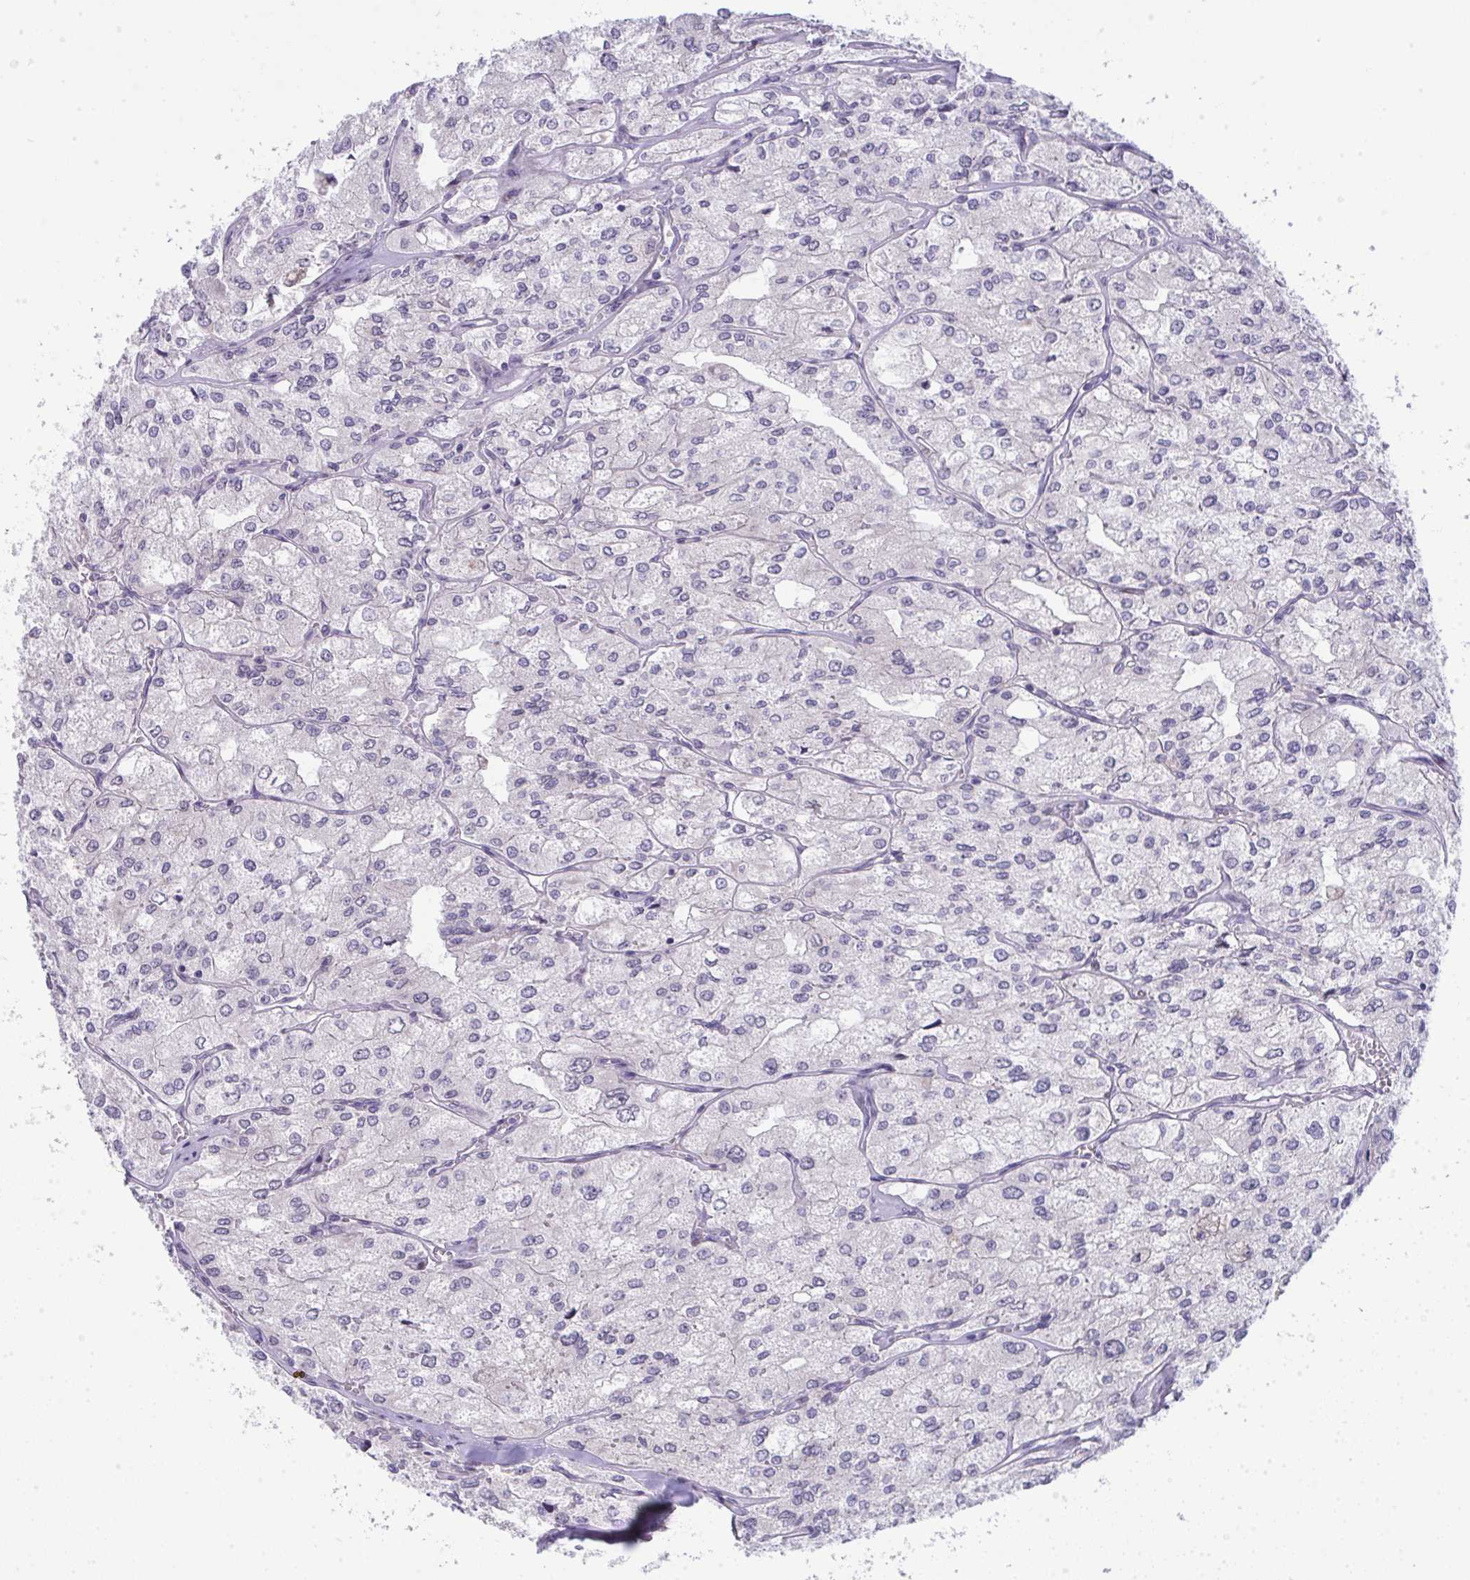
{"staining": {"intensity": "negative", "quantity": "none", "location": "none"}, "tissue": "renal cancer", "cell_type": "Tumor cells", "image_type": "cancer", "snomed": [{"axis": "morphology", "description": "Adenocarcinoma, NOS"}, {"axis": "topography", "description": "Kidney"}], "caption": "A photomicrograph of renal cancer (adenocarcinoma) stained for a protein displays no brown staining in tumor cells.", "gene": "GALNT16", "patient": {"sex": "female", "age": 70}}